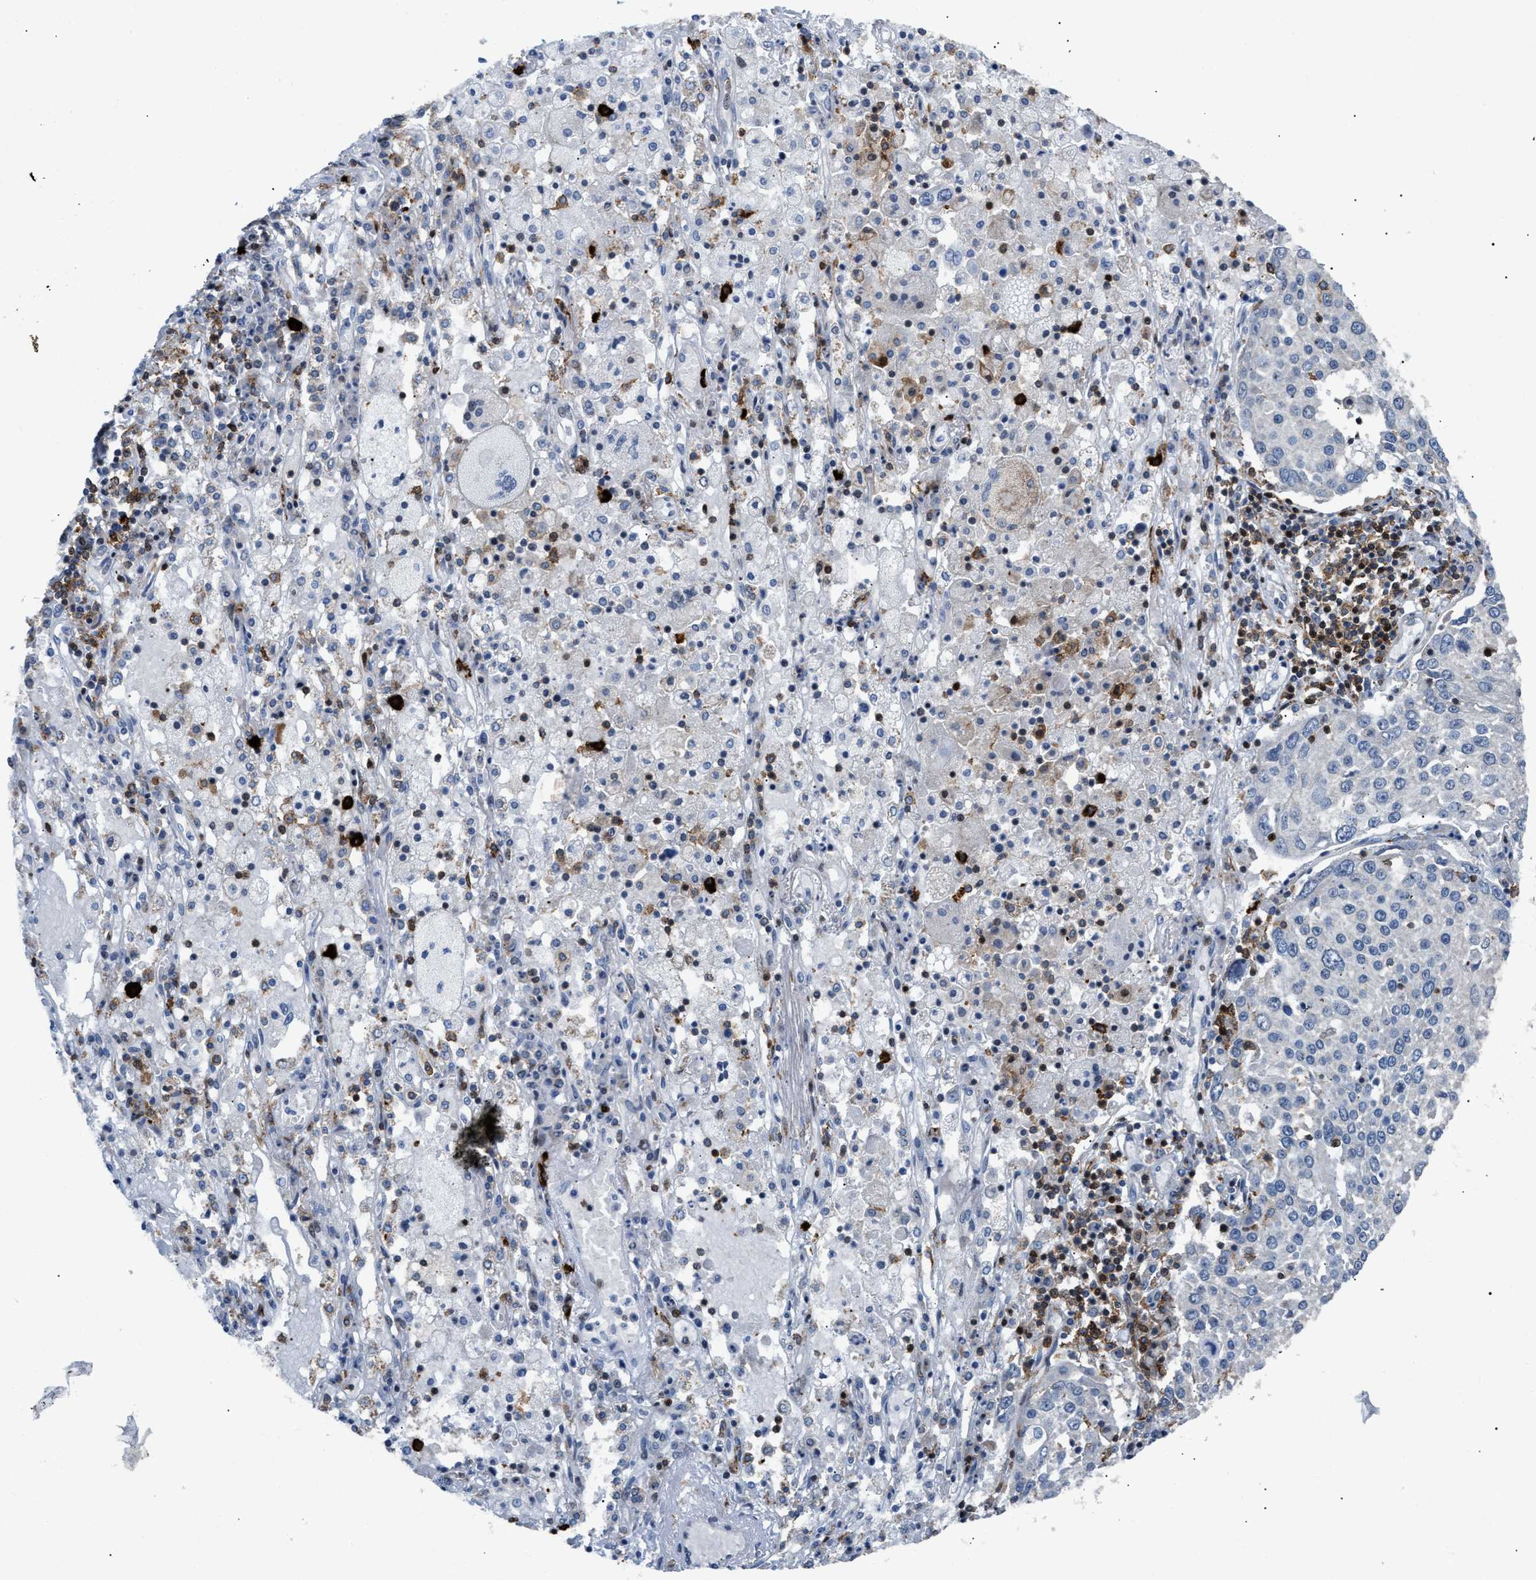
{"staining": {"intensity": "negative", "quantity": "none", "location": "none"}, "tissue": "lung cancer", "cell_type": "Tumor cells", "image_type": "cancer", "snomed": [{"axis": "morphology", "description": "Squamous cell carcinoma, NOS"}, {"axis": "topography", "description": "Lung"}], "caption": "Tumor cells are negative for brown protein staining in squamous cell carcinoma (lung). (DAB (3,3'-diaminobenzidine) immunohistochemistry with hematoxylin counter stain).", "gene": "ATP9A", "patient": {"sex": "male", "age": 65}}